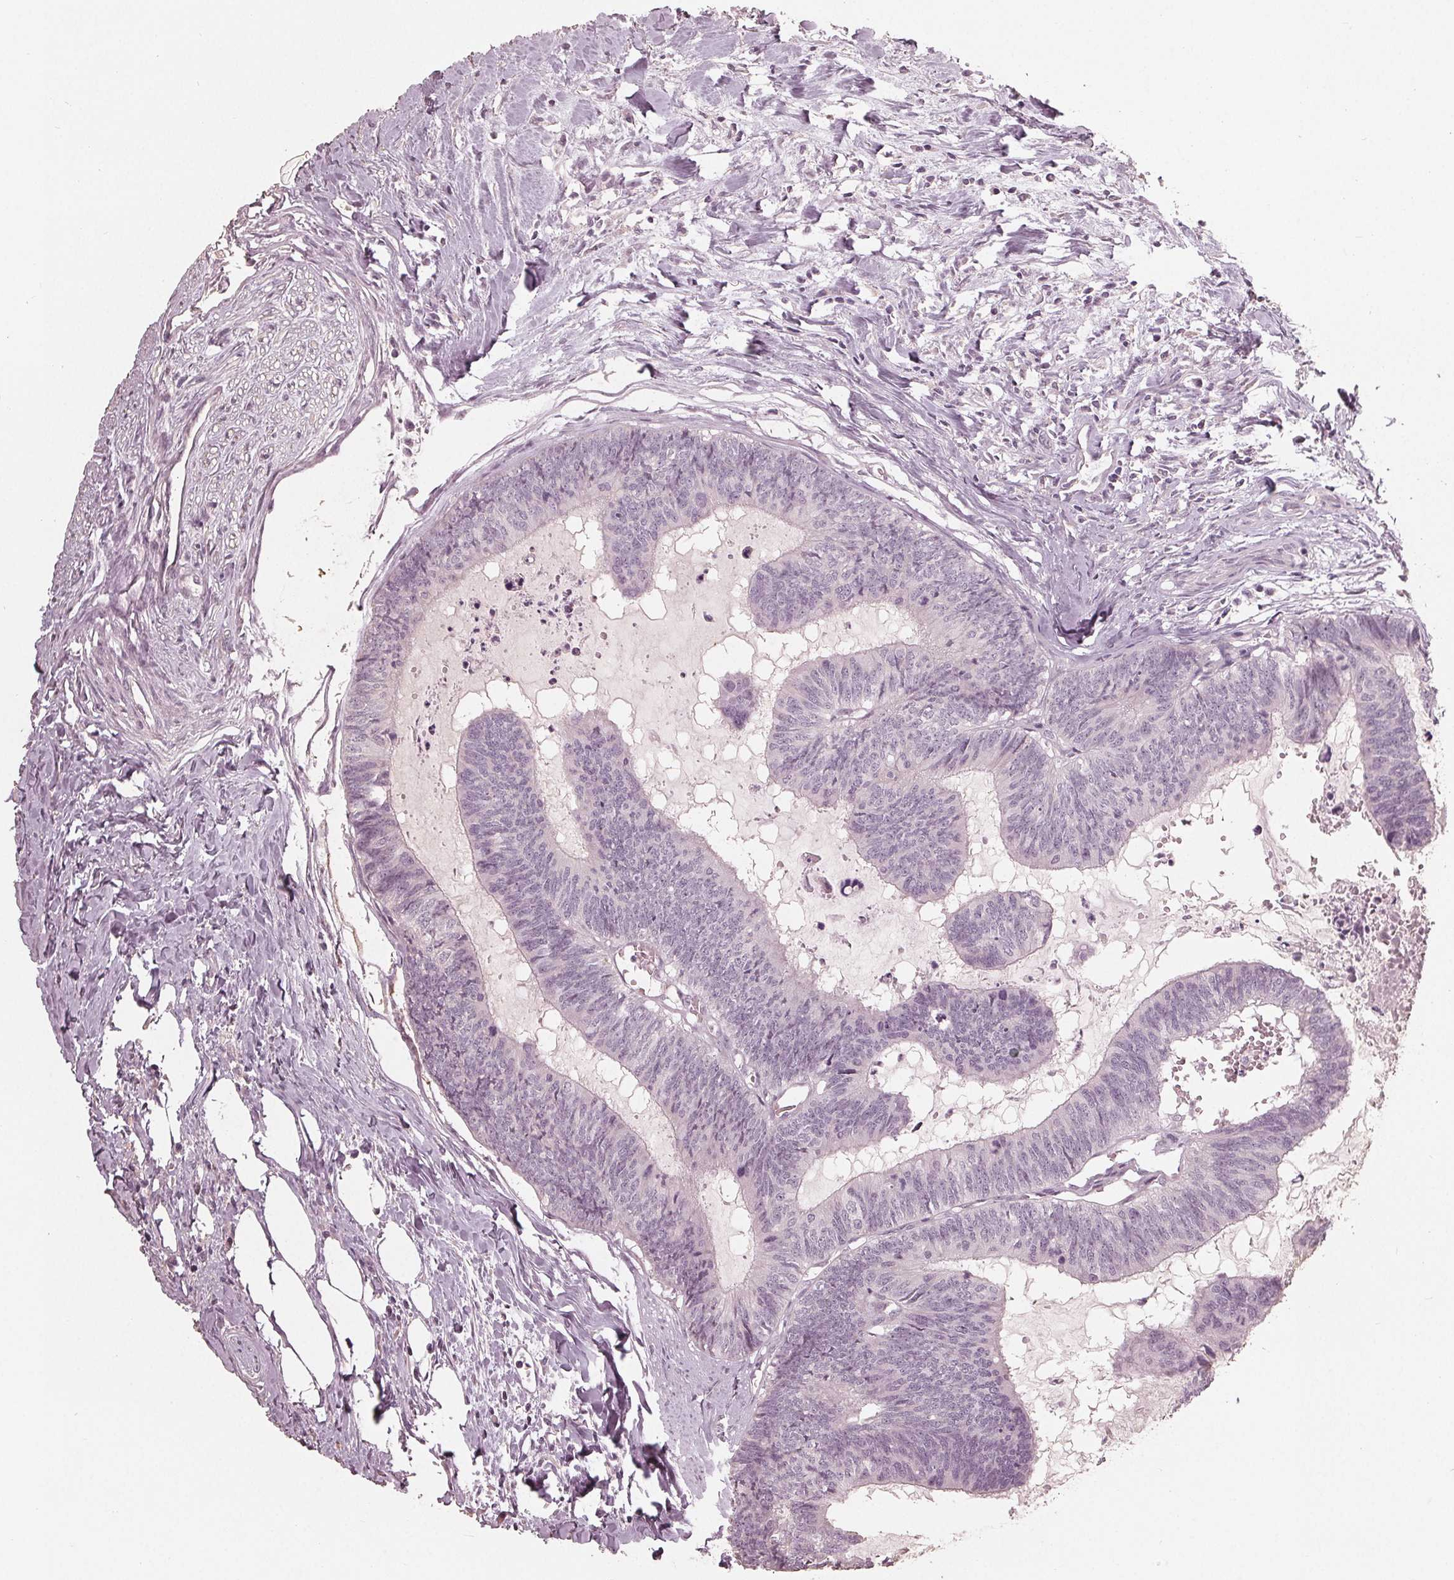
{"staining": {"intensity": "negative", "quantity": "none", "location": "none"}, "tissue": "colorectal cancer", "cell_type": "Tumor cells", "image_type": "cancer", "snomed": [{"axis": "morphology", "description": "Adenocarcinoma, NOS"}, {"axis": "topography", "description": "Colon"}, {"axis": "topography", "description": "Rectum"}], "caption": "There is no significant expression in tumor cells of adenocarcinoma (colorectal).", "gene": "ADPRHL1", "patient": {"sex": "male", "age": 57}}